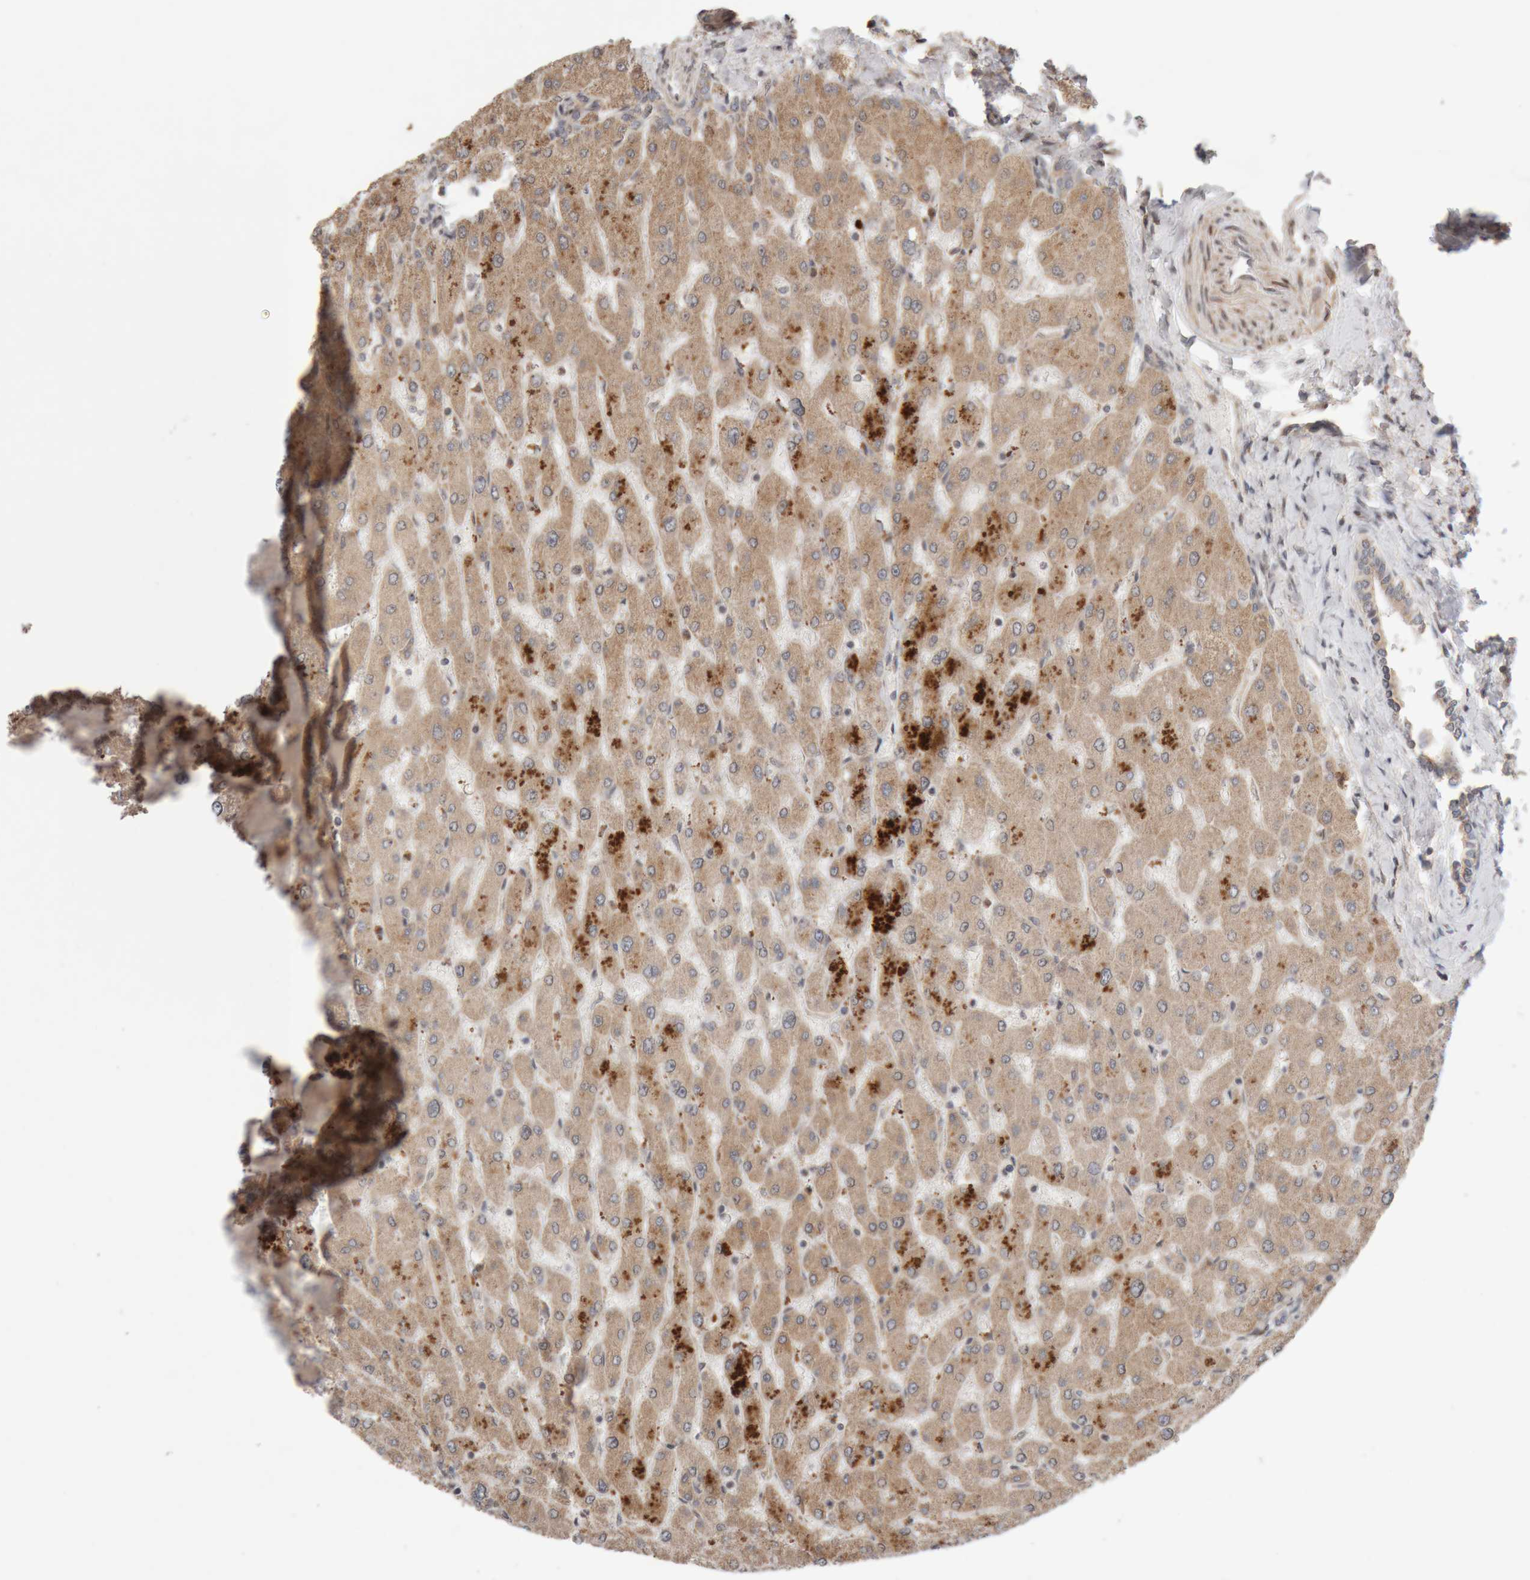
{"staining": {"intensity": "weak", "quantity": ">75%", "location": "cytoplasmic/membranous"}, "tissue": "liver", "cell_type": "Cholangiocytes", "image_type": "normal", "snomed": [{"axis": "morphology", "description": "Normal tissue, NOS"}, {"axis": "topography", "description": "Liver"}], "caption": "Normal liver exhibits weak cytoplasmic/membranous staining in approximately >75% of cholangiocytes, visualized by immunohistochemistry.", "gene": "KIF21B", "patient": {"sex": "male", "age": 55}}